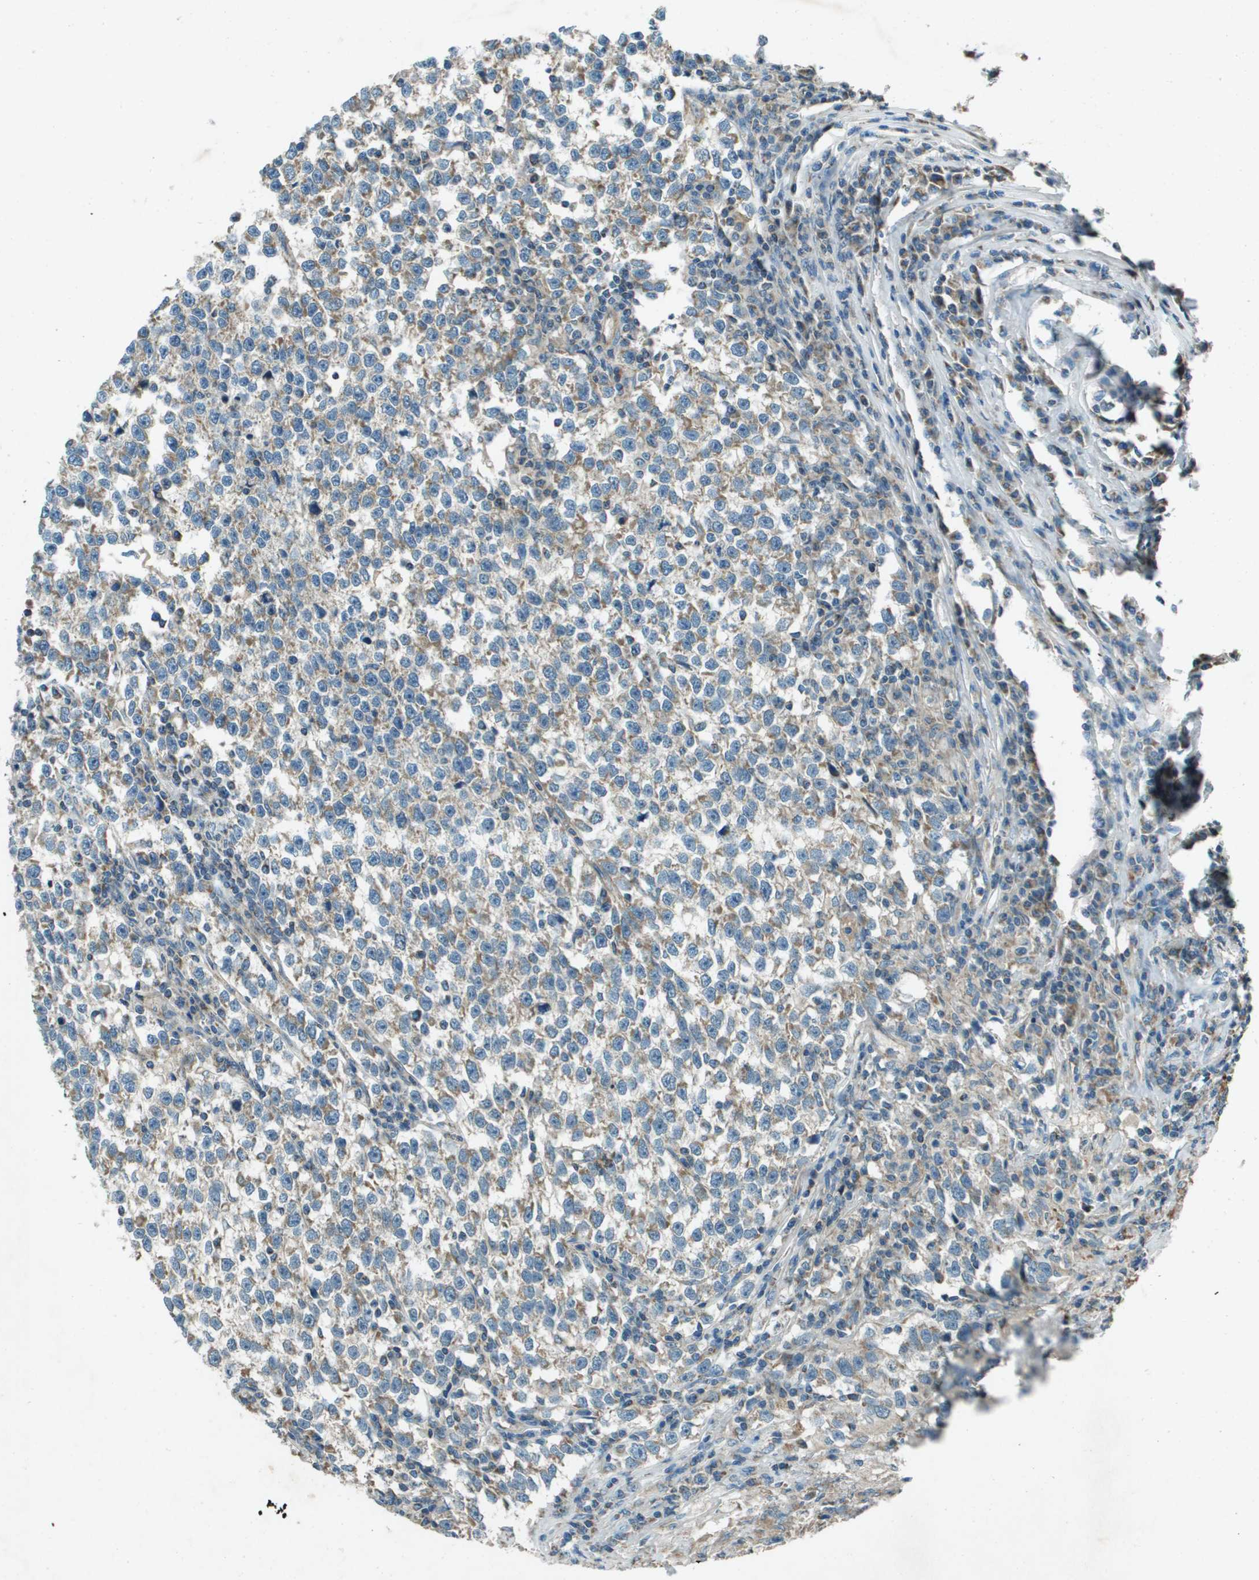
{"staining": {"intensity": "moderate", "quantity": "25%-75%", "location": "cytoplasmic/membranous"}, "tissue": "testis cancer", "cell_type": "Tumor cells", "image_type": "cancer", "snomed": [{"axis": "morphology", "description": "Normal tissue, NOS"}, {"axis": "morphology", "description": "Seminoma, NOS"}, {"axis": "topography", "description": "Testis"}], "caption": "Testis cancer stained for a protein (brown) reveals moderate cytoplasmic/membranous positive staining in approximately 25%-75% of tumor cells.", "gene": "MIGA1", "patient": {"sex": "male", "age": 43}}